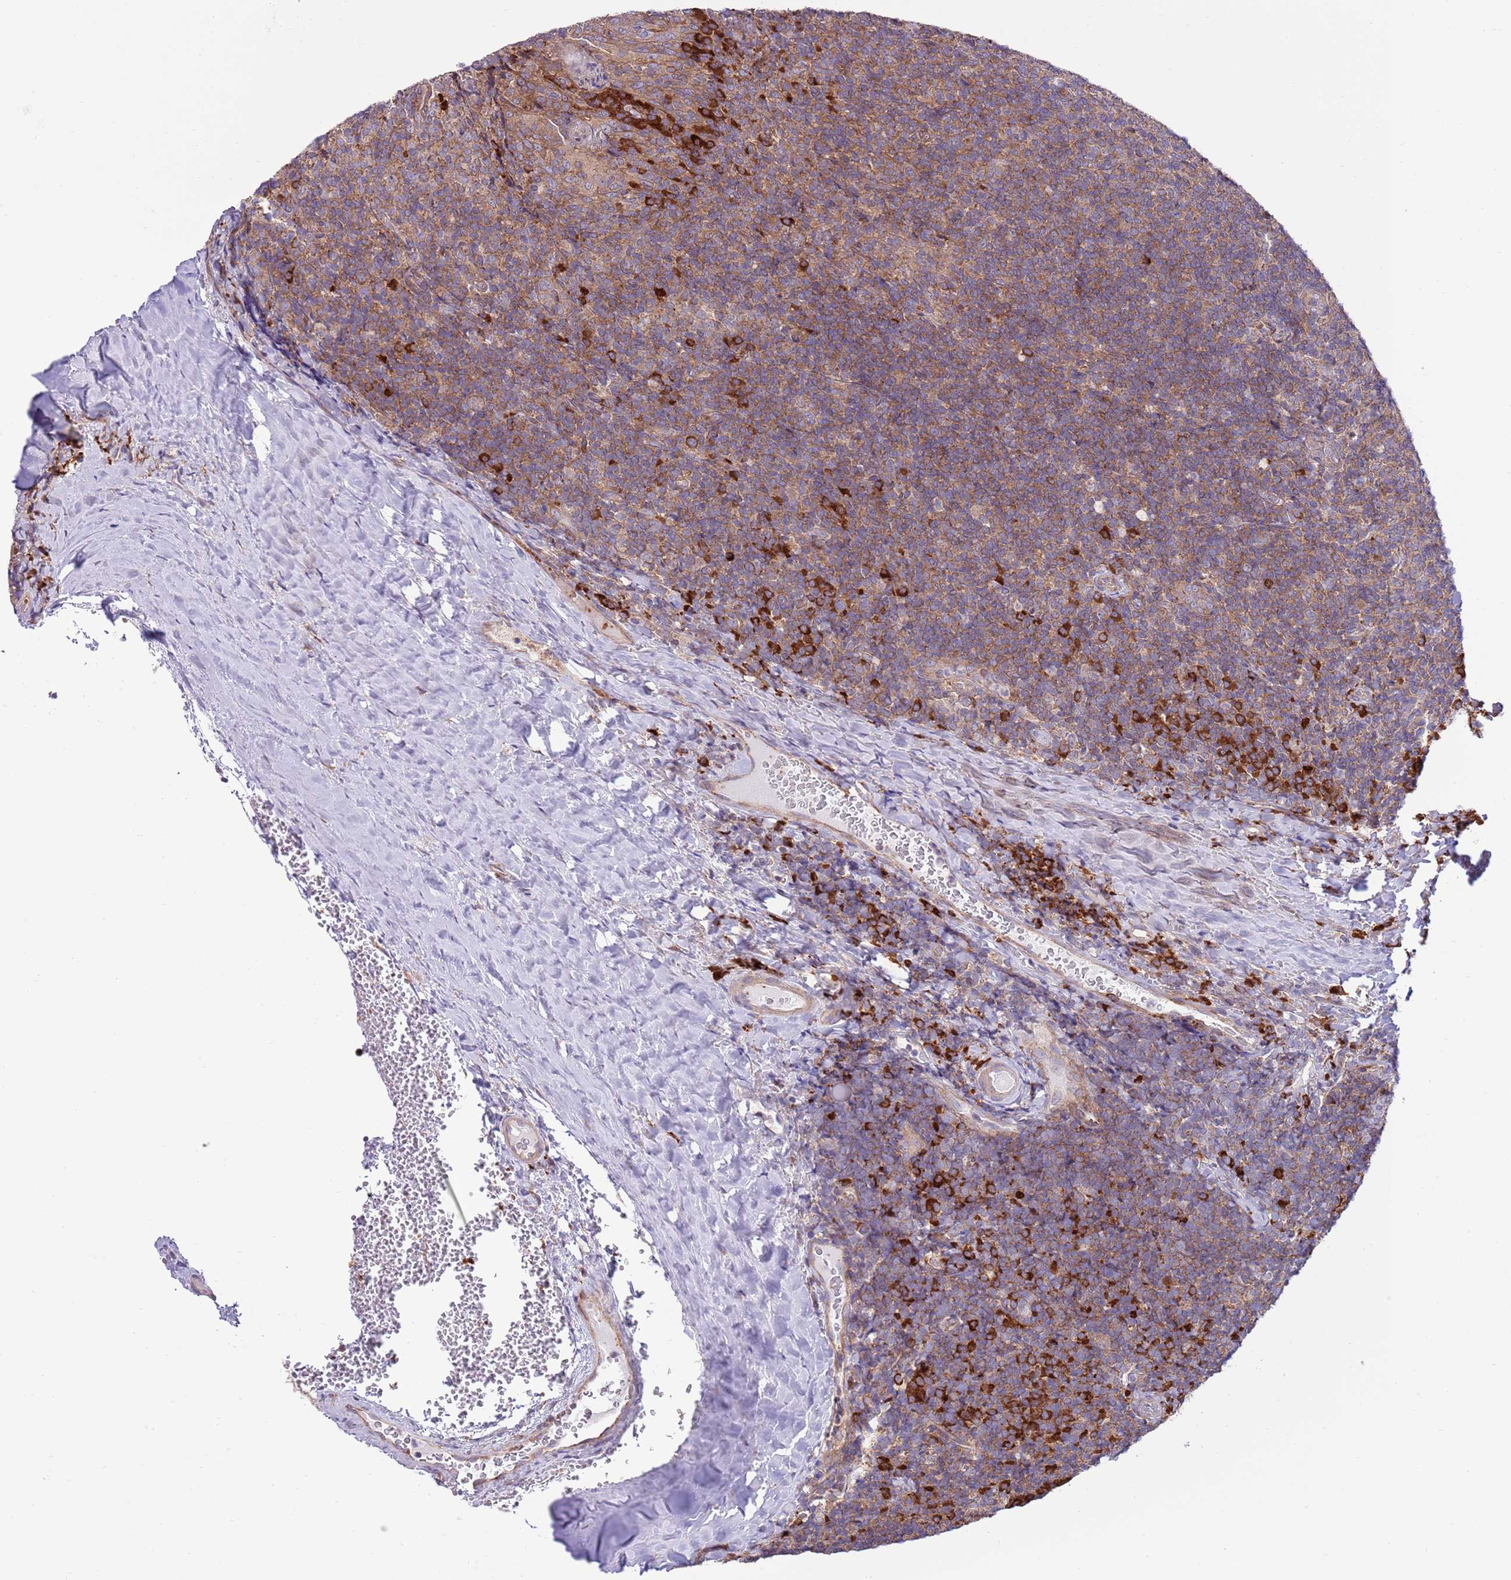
{"staining": {"intensity": "strong", "quantity": "<25%", "location": "cytoplasmic/membranous"}, "tissue": "tonsil", "cell_type": "Germinal center cells", "image_type": "normal", "snomed": [{"axis": "morphology", "description": "Normal tissue, NOS"}, {"axis": "topography", "description": "Tonsil"}], "caption": "This is a photomicrograph of IHC staining of normal tonsil, which shows strong positivity in the cytoplasmic/membranous of germinal center cells.", "gene": "DAND5", "patient": {"sex": "male", "age": 17}}